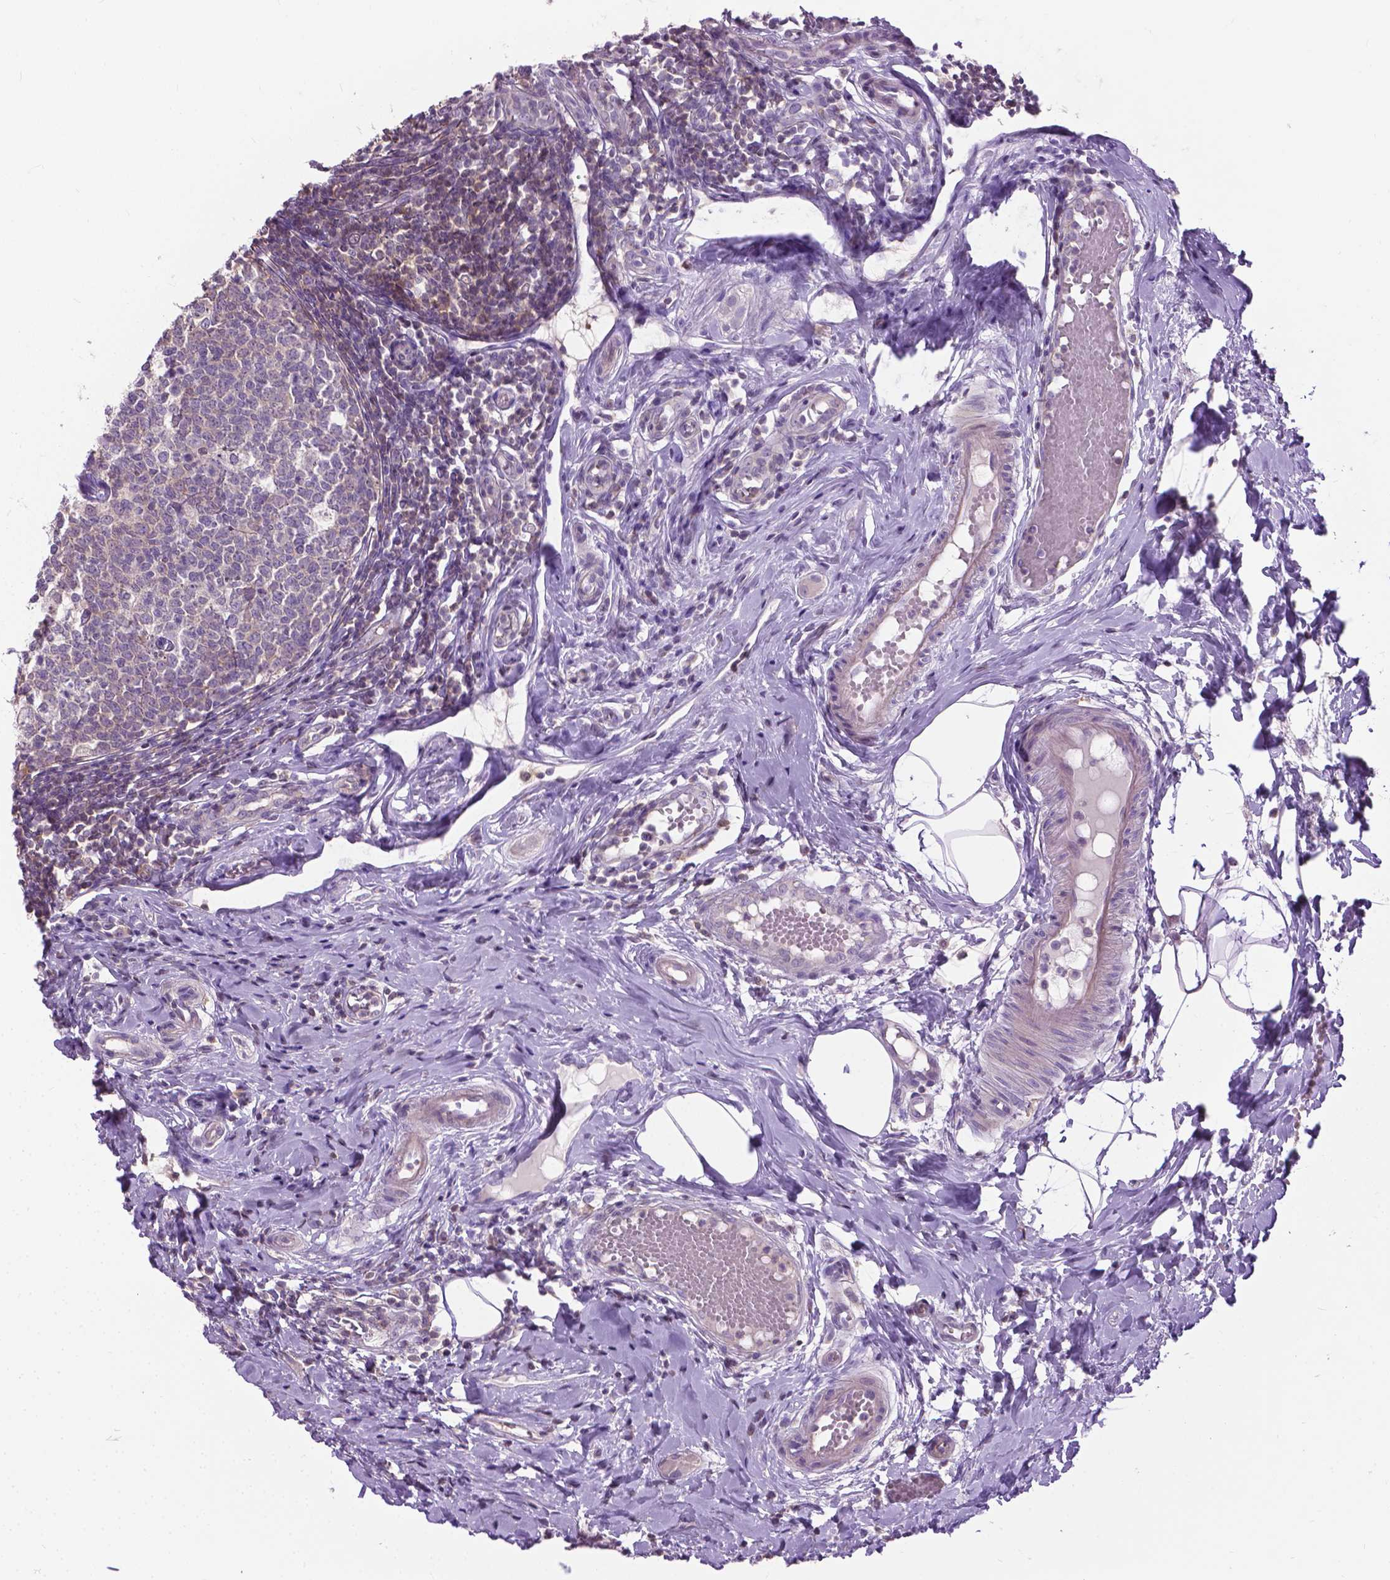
{"staining": {"intensity": "negative", "quantity": "none", "location": "none"}, "tissue": "appendix", "cell_type": "Glandular cells", "image_type": "normal", "snomed": [{"axis": "morphology", "description": "Normal tissue, NOS"}, {"axis": "morphology", "description": "Inflammation, NOS"}, {"axis": "topography", "description": "Appendix"}], "caption": "An IHC micrograph of benign appendix is shown. There is no staining in glandular cells of appendix. Brightfield microscopy of IHC stained with DAB (3,3'-diaminobenzidine) (brown) and hematoxylin (blue), captured at high magnification.", "gene": "JAK3", "patient": {"sex": "male", "age": 16}}